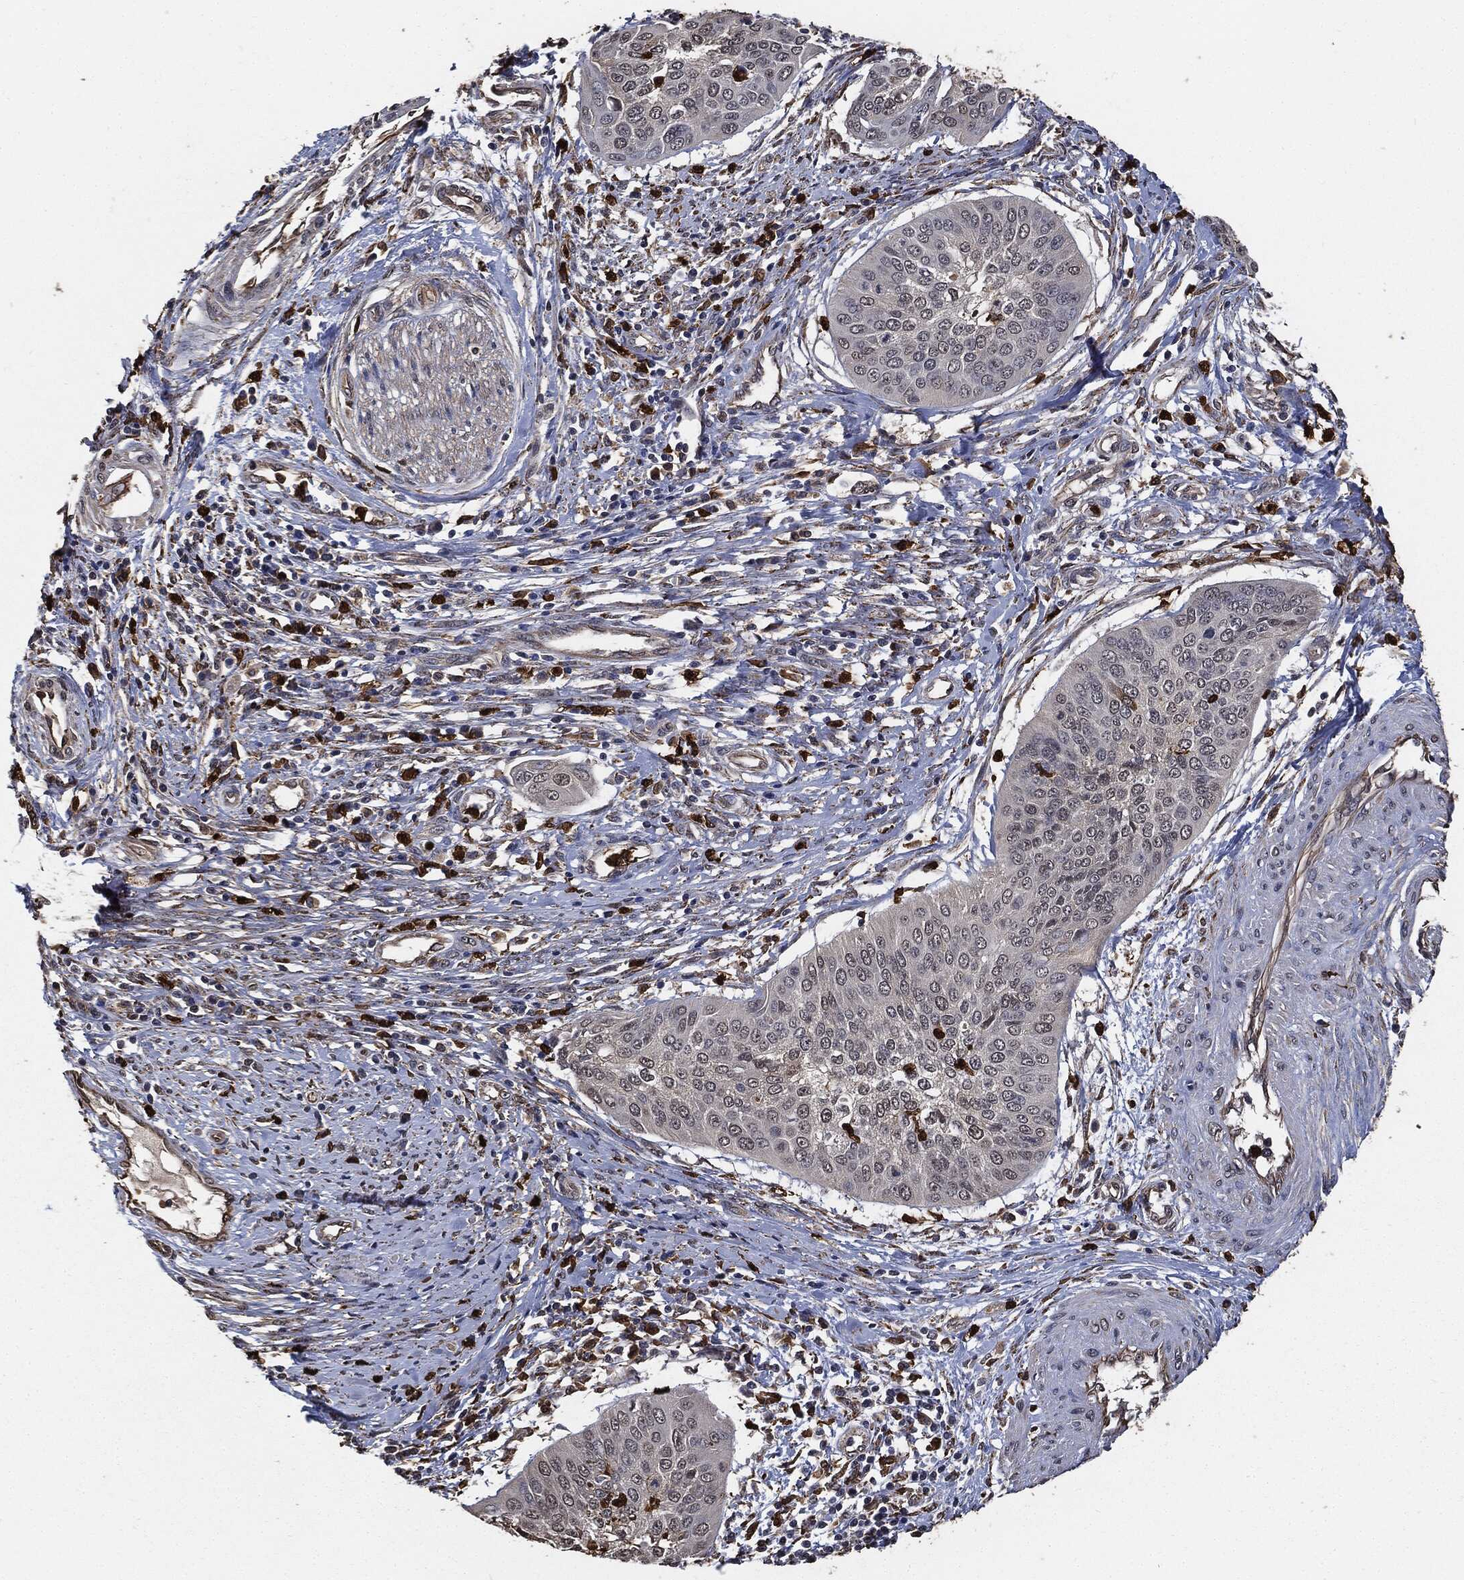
{"staining": {"intensity": "negative", "quantity": "none", "location": "none"}, "tissue": "cervical cancer", "cell_type": "Tumor cells", "image_type": "cancer", "snomed": [{"axis": "morphology", "description": "Normal tissue, NOS"}, {"axis": "morphology", "description": "Squamous cell carcinoma, NOS"}, {"axis": "topography", "description": "Cervix"}], "caption": "An immunohistochemistry image of cervical cancer (squamous cell carcinoma) is shown. There is no staining in tumor cells of cervical cancer (squamous cell carcinoma).", "gene": "S100A9", "patient": {"sex": "female", "age": 39}}